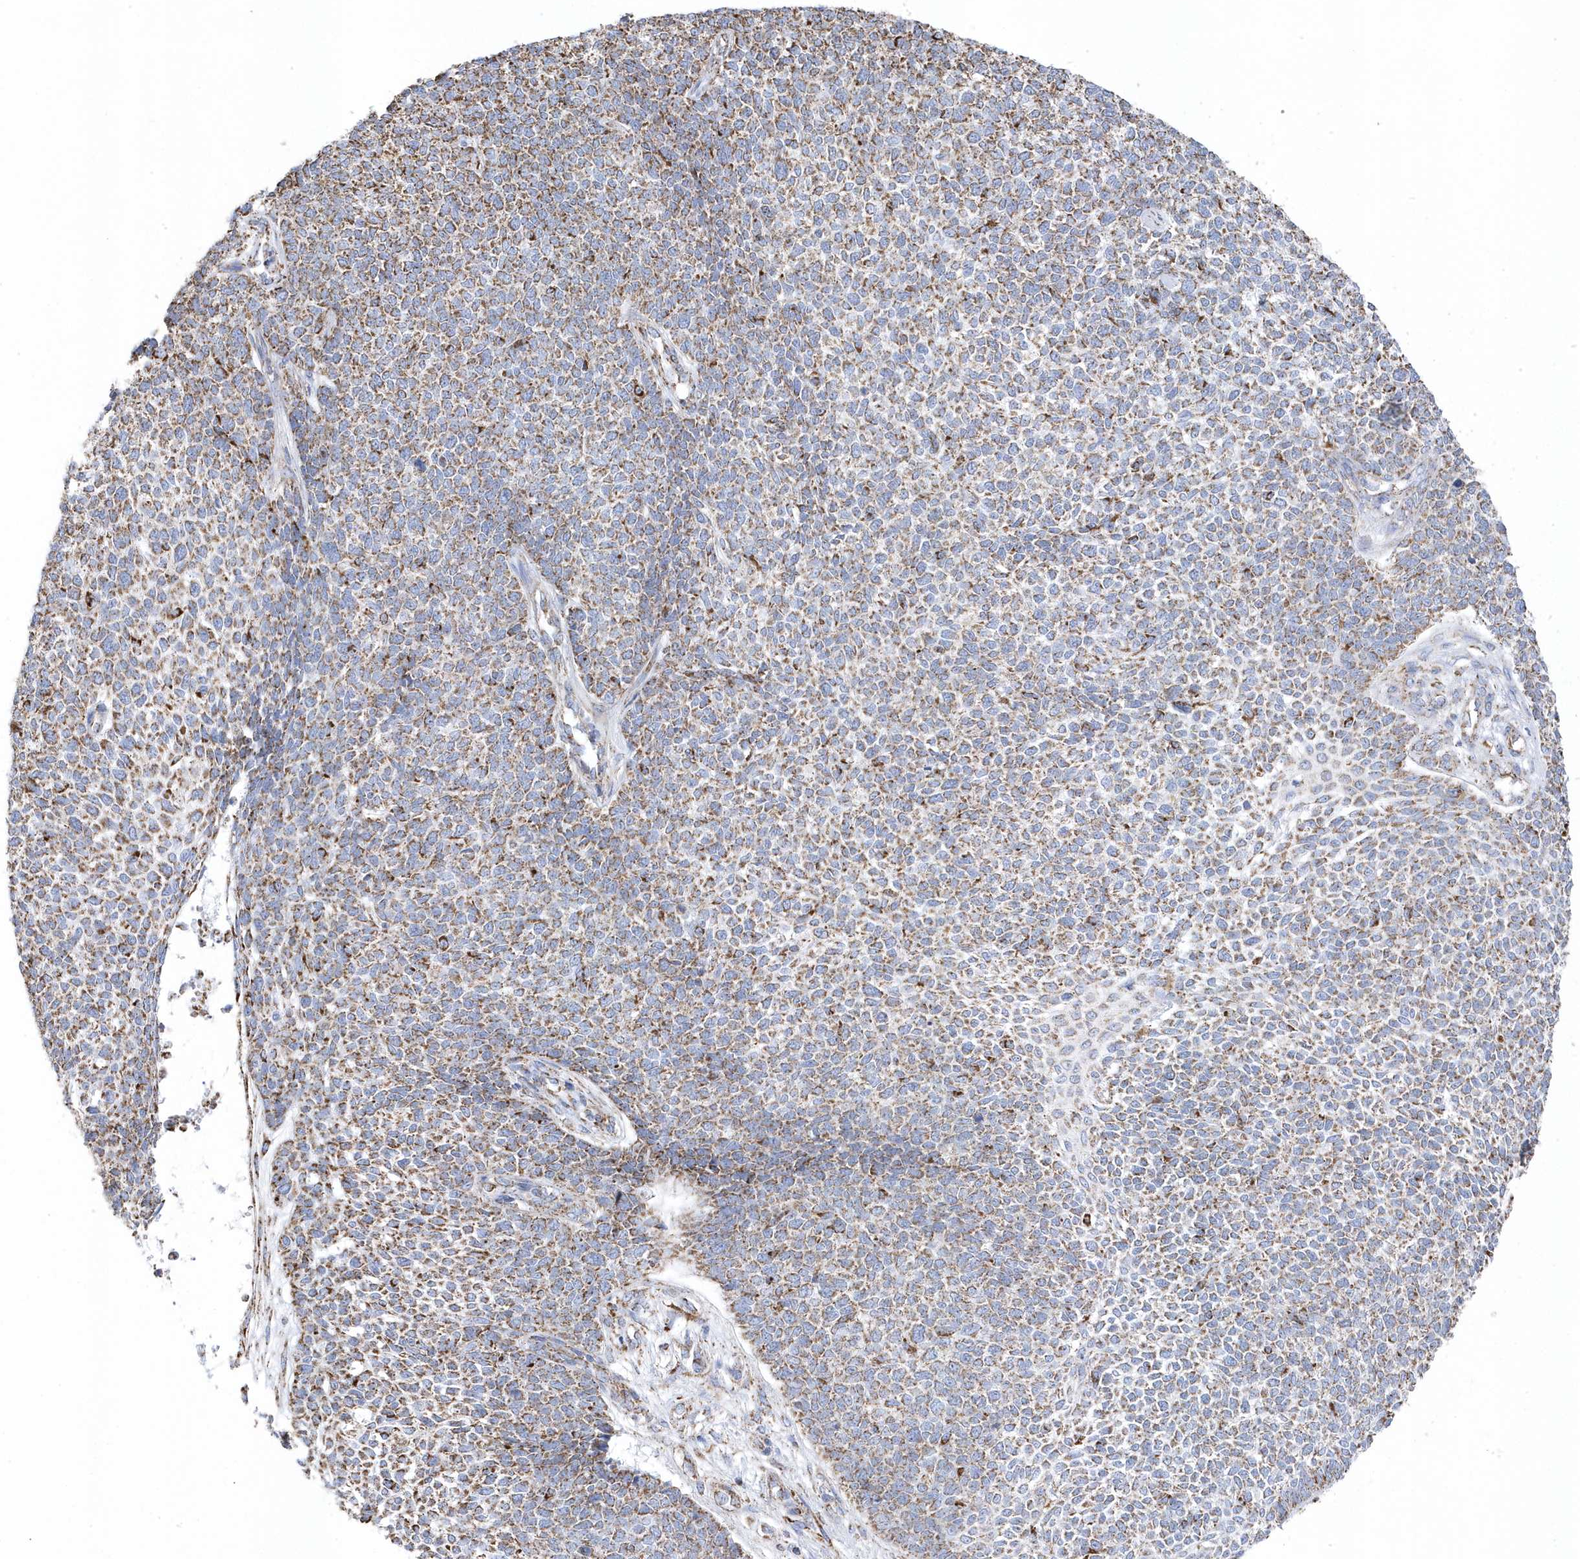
{"staining": {"intensity": "moderate", "quantity": ">75%", "location": "cytoplasmic/membranous"}, "tissue": "skin cancer", "cell_type": "Tumor cells", "image_type": "cancer", "snomed": [{"axis": "morphology", "description": "Basal cell carcinoma"}, {"axis": "topography", "description": "Skin"}], "caption": "Tumor cells exhibit medium levels of moderate cytoplasmic/membranous expression in approximately >75% of cells in skin cancer (basal cell carcinoma).", "gene": "GTPBP8", "patient": {"sex": "female", "age": 84}}